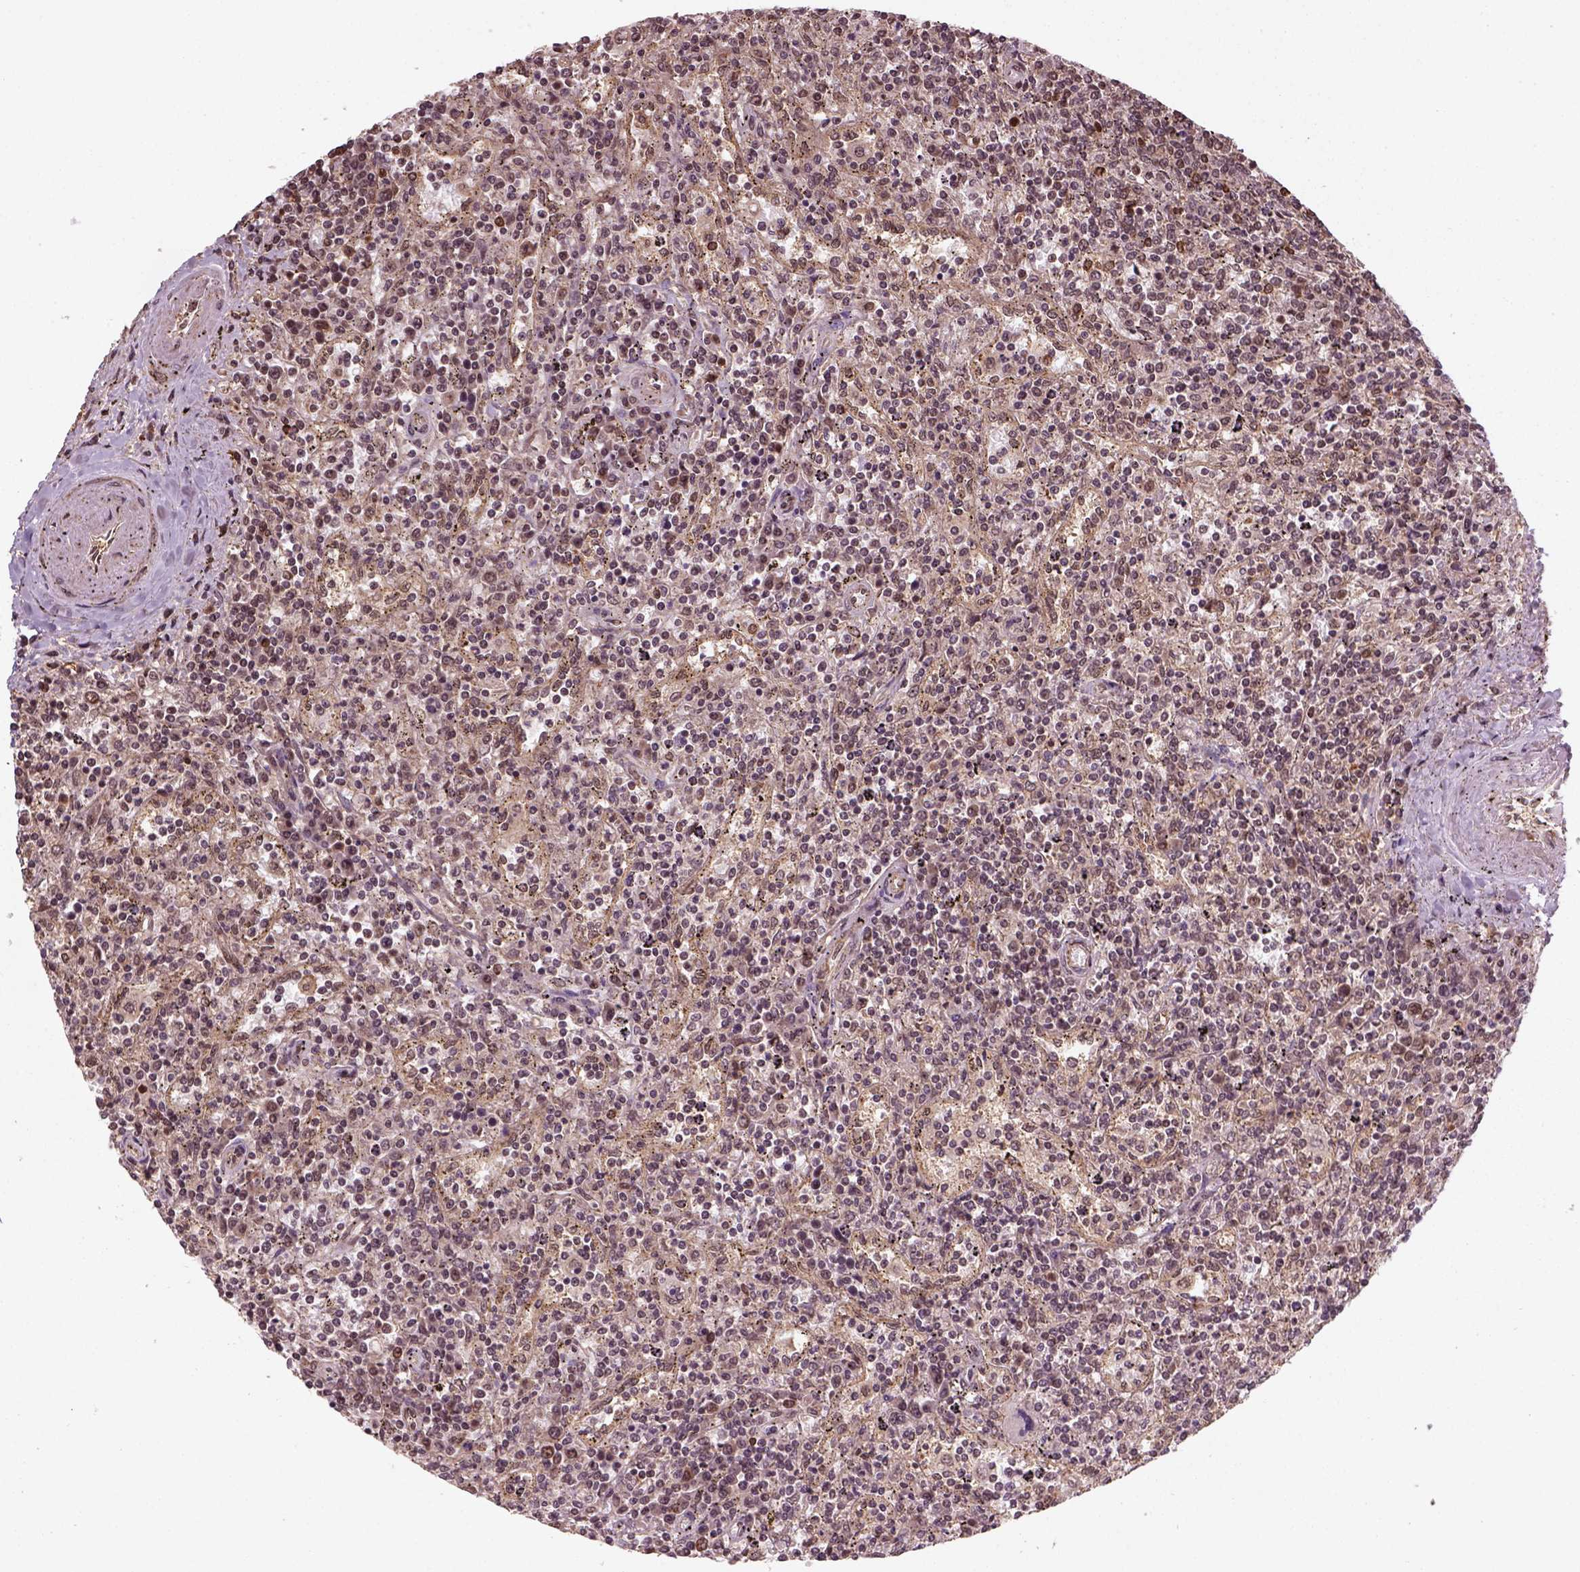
{"staining": {"intensity": "negative", "quantity": "none", "location": "none"}, "tissue": "lymphoma", "cell_type": "Tumor cells", "image_type": "cancer", "snomed": [{"axis": "morphology", "description": "Malignant lymphoma, non-Hodgkin's type, Low grade"}, {"axis": "topography", "description": "Spleen"}], "caption": "An IHC micrograph of malignant lymphoma, non-Hodgkin's type (low-grade) is shown. There is no staining in tumor cells of malignant lymphoma, non-Hodgkin's type (low-grade).", "gene": "NUDT9", "patient": {"sex": "male", "age": 62}}